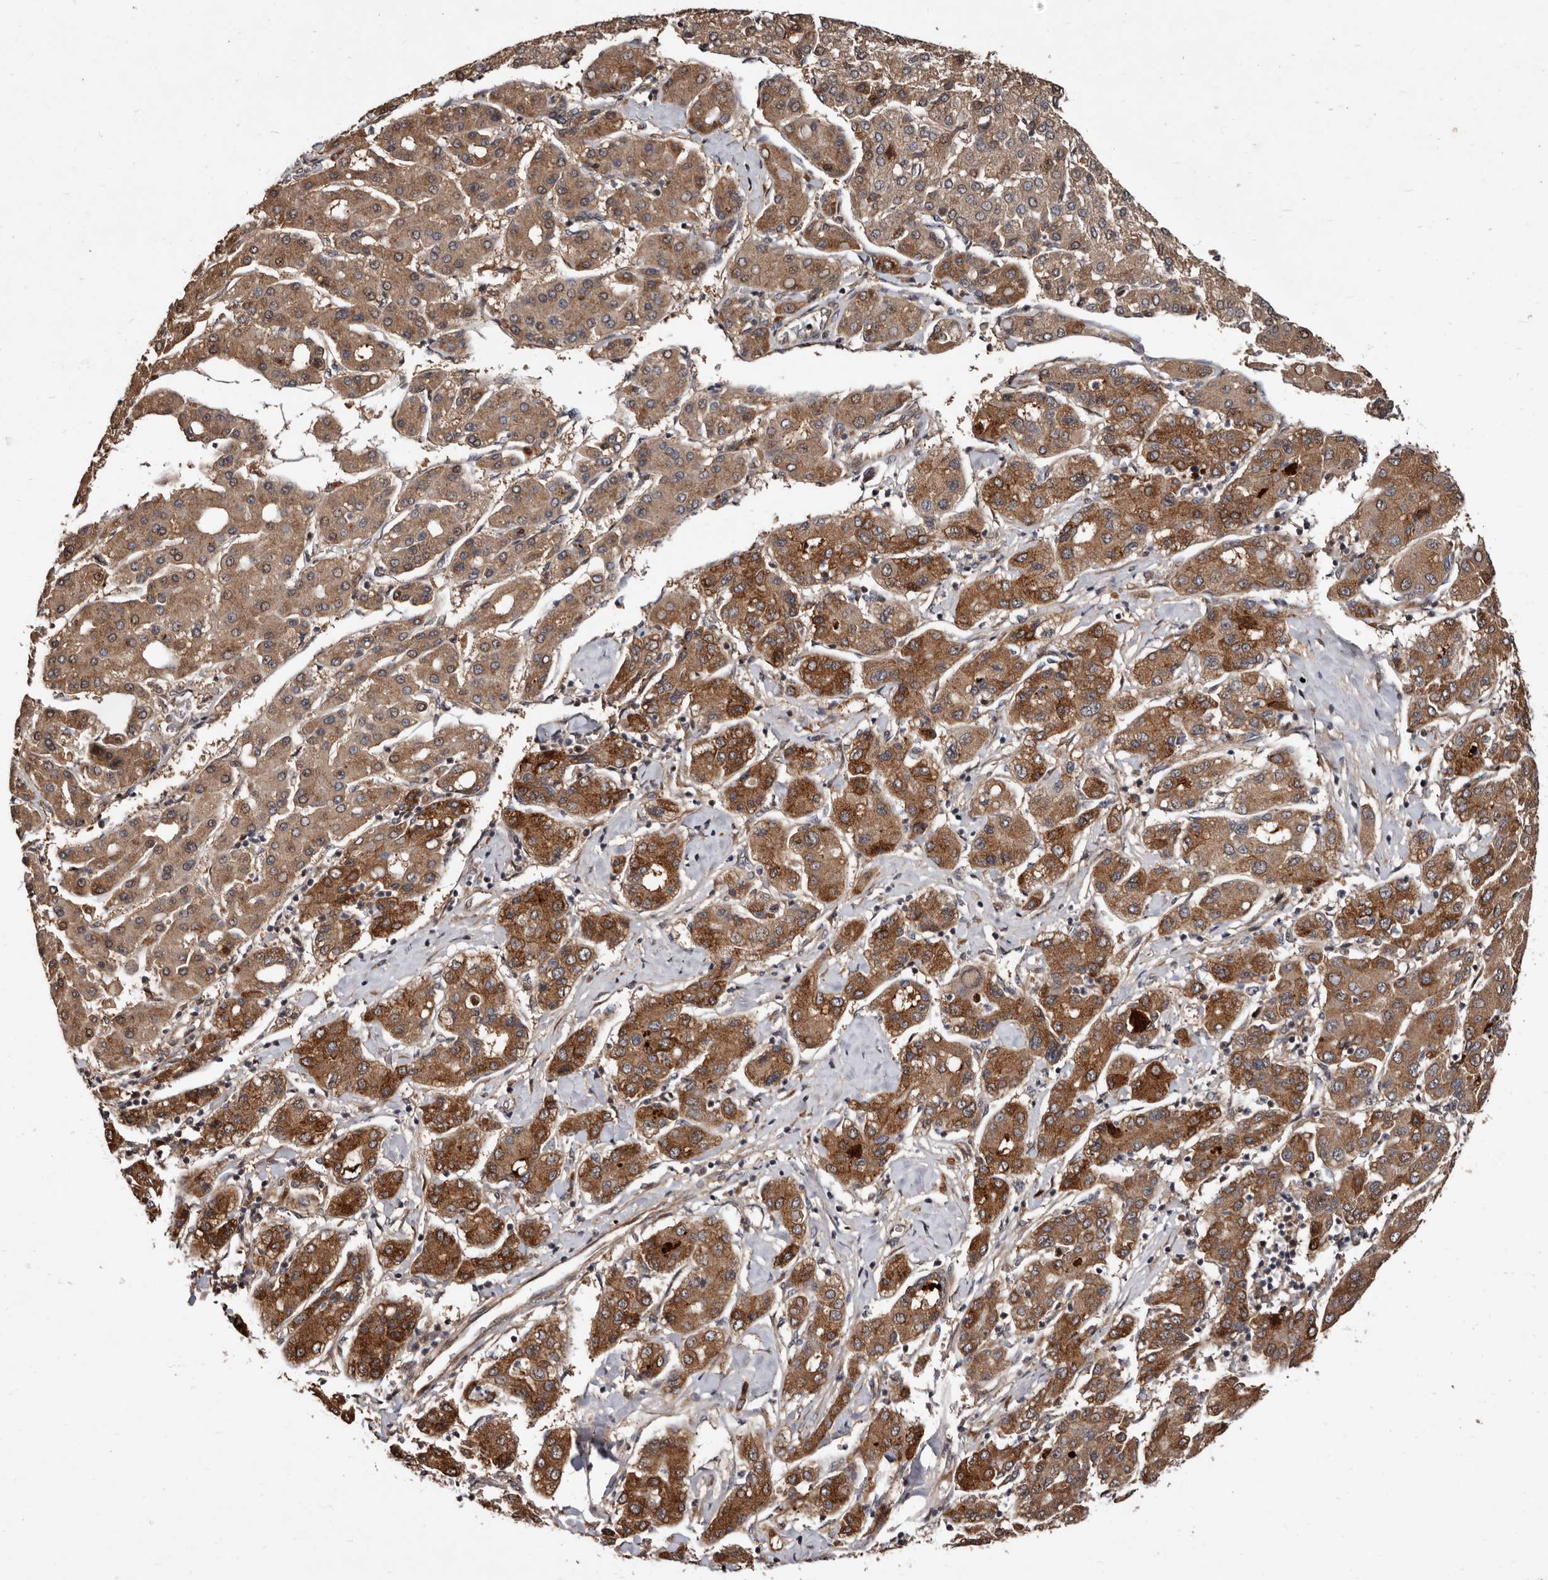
{"staining": {"intensity": "moderate", "quantity": ">75%", "location": "cytoplasmic/membranous"}, "tissue": "liver cancer", "cell_type": "Tumor cells", "image_type": "cancer", "snomed": [{"axis": "morphology", "description": "Carcinoma, Hepatocellular, NOS"}, {"axis": "topography", "description": "Liver"}], "caption": "DAB immunohistochemical staining of human liver cancer (hepatocellular carcinoma) reveals moderate cytoplasmic/membranous protein expression in approximately >75% of tumor cells. Using DAB (3,3'-diaminobenzidine) (brown) and hematoxylin (blue) stains, captured at high magnification using brightfield microscopy.", "gene": "WEE2", "patient": {"sex": "male", "age": 65}}